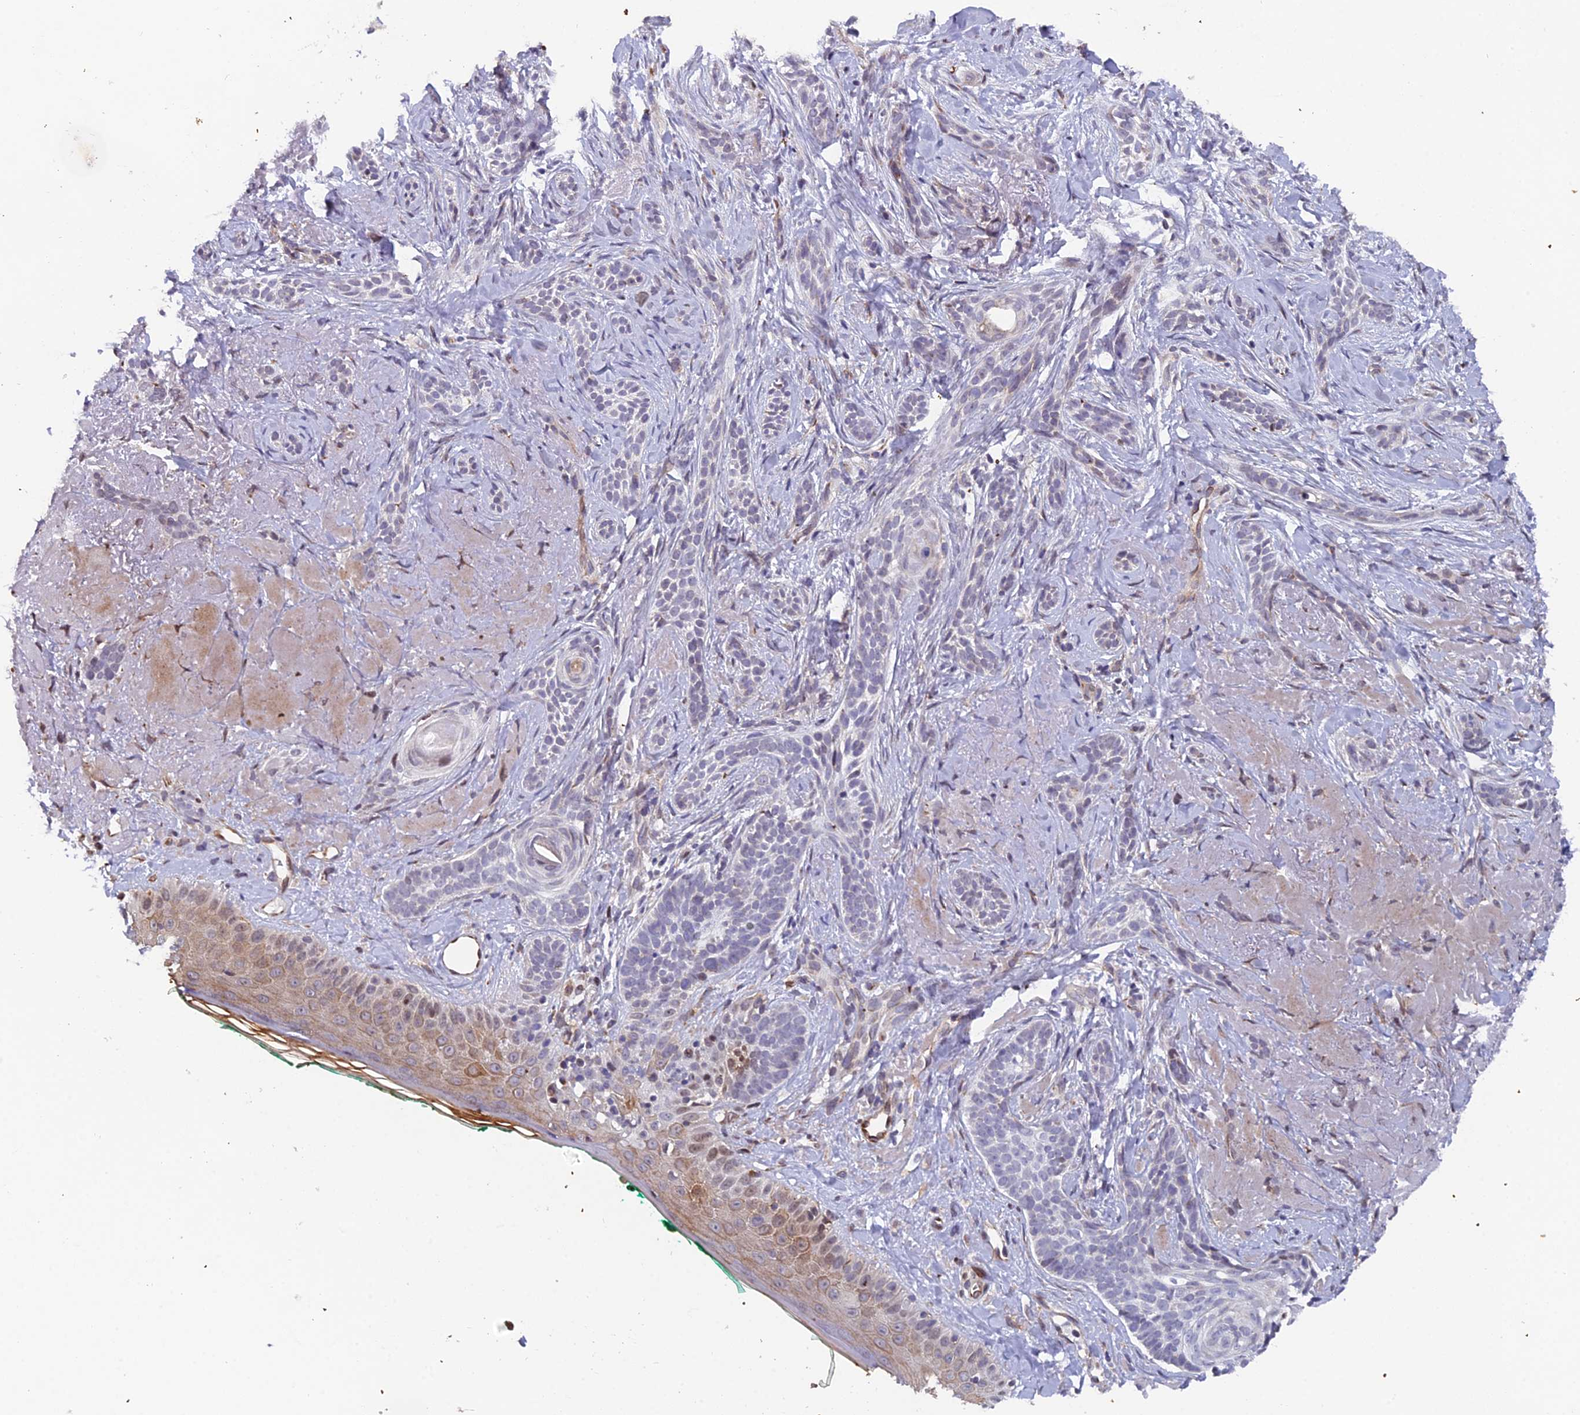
{"staining": {"intensity": "negative", "quantity": "none", "location": "none"}, "tissue": "skin cancer", "cell_type": "Tumor cells", "image_type": "cancer", "snomed": [{"axis": "morphology", "description": "Basal cell carcinoma"}, {"axis": "topography", "description": "Skin"}], "caption": "Immunohistochemical staining of human skin cancer (basal cell carcinoma) exhibits no significant positivity in tumor cells.", "gene": "XKR9", "patient": {"sex": "male", "age": 71}}